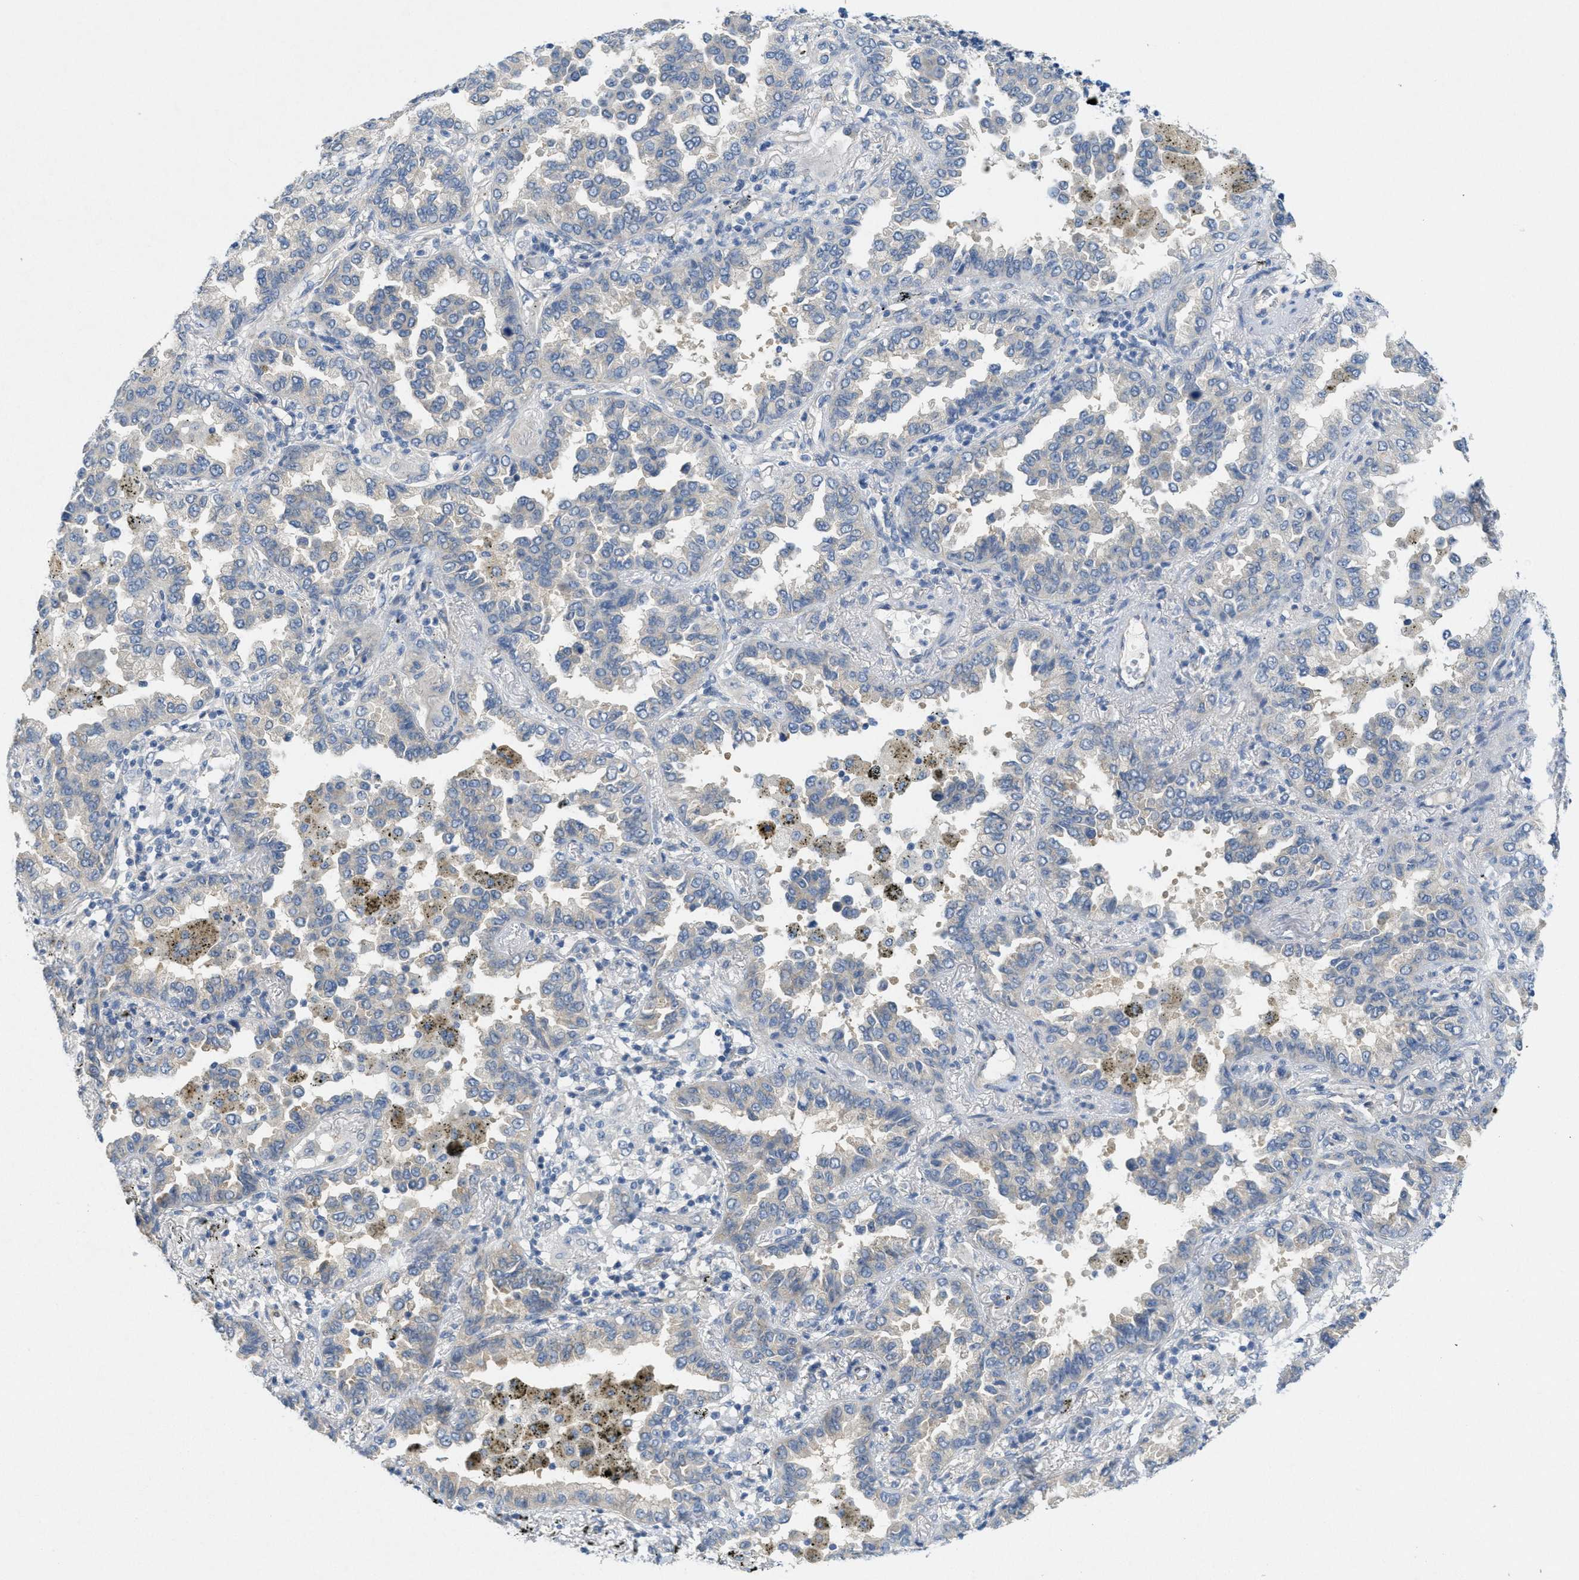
{"staining": {"intensity": "negative", "quantity": "none", "location": "none"}, "tissue": "lung cancer", "cell_type": "Tumor cells", "image_type": "cancer", "snomed": [{"axis": "morphology", "description": "Normal tissue, NOS"}, {"axis": "morphology", "description": "Adenocarcinoma, NOS"}, {"axis": "topography", "description": "Lung"}], "caption": "Protein analysis of lung adenocarcinoma exhibits no significant expression in tumor cells.", "gene": "ZFYVE9", "patient": {"sex": "male", "age": 59}}